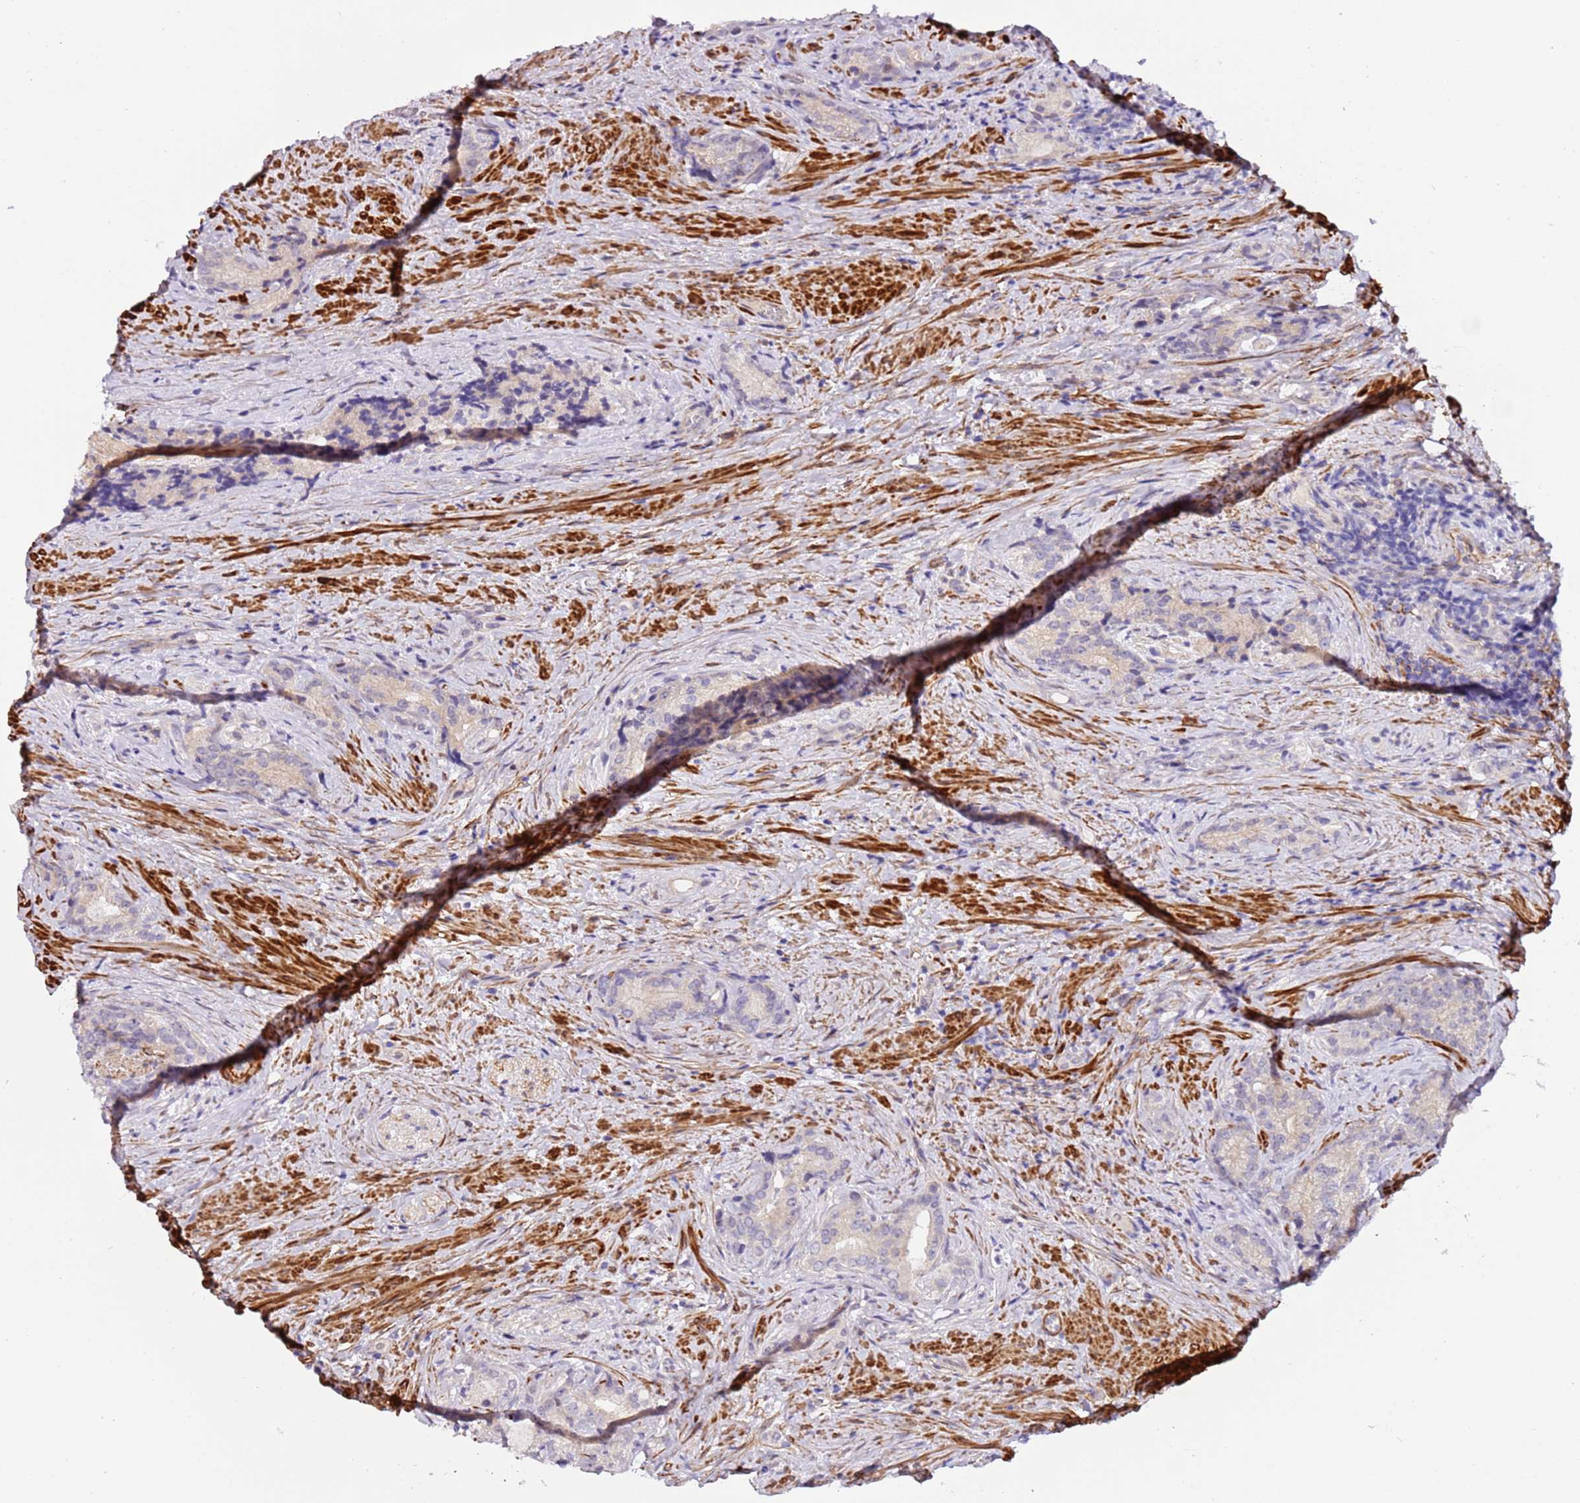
{"staining": {"intensity": "negative", "quantity": "none", "location": "none"}, "tissue": "prostate cancer", "cell_type": "Tumor cells", "image_type": "cancer", "snomed": [{"axis": "morphology", "description": "Adenocarcinoma, Low grade"}, {"axis": "topography", "description": "Prostate"}], "caption": "A high-resolution image shows immunohistochemistry staining of prostate low-grade adenocarcinoma, which exhibits no significant expression in tumor cells.", "gene": "PLEKHH1", "patient": {"sex": "male", "age": 71}}